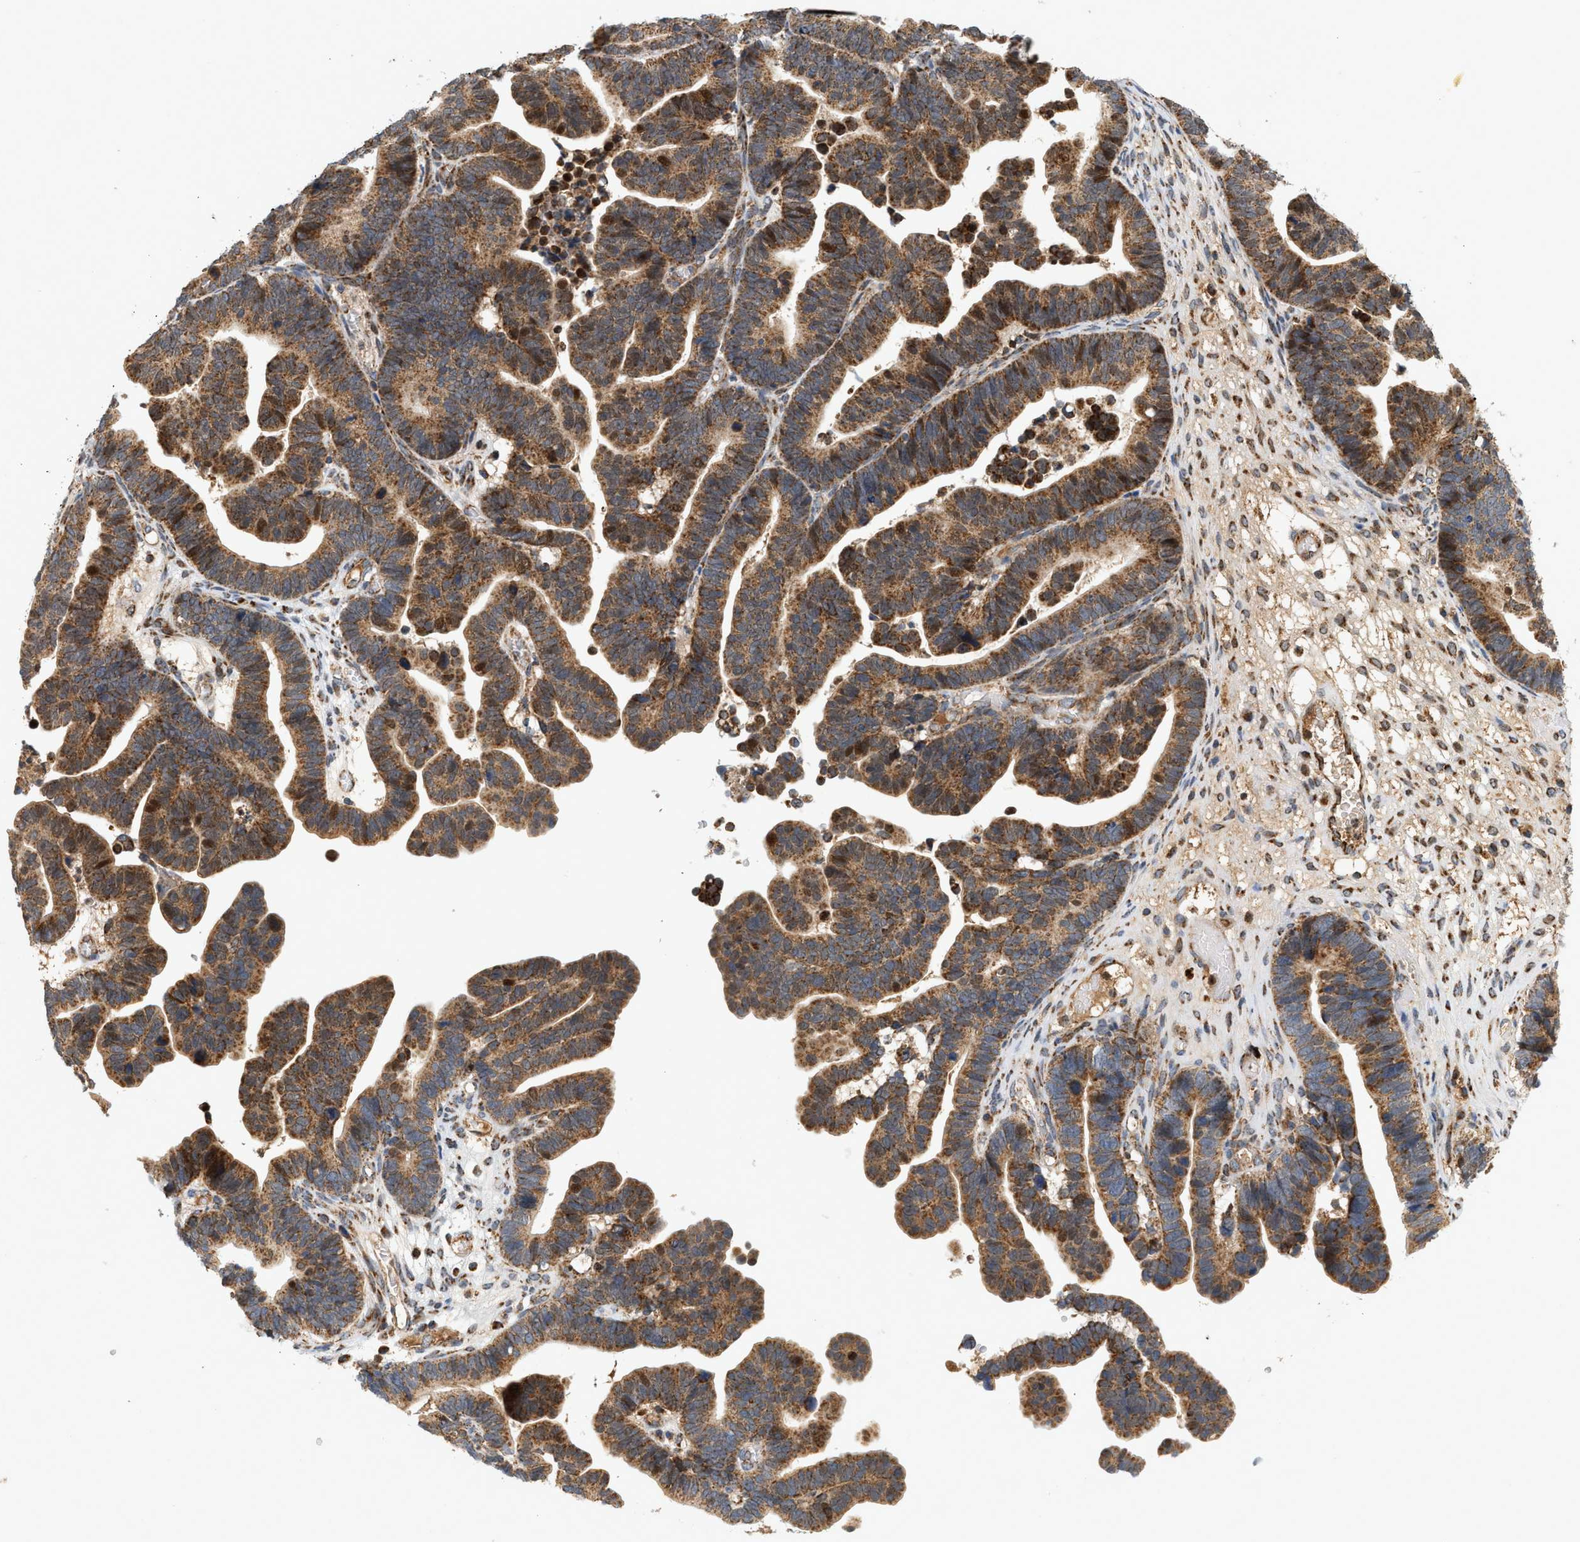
{"staining": {"intensity": "strong", "quantity": ">75%", "location": "cytoplasmic/membranous"}, "tissue": "ovarian cancer", "cell_type": "Tumor cells", "image_type": "cancer", "snomed": [{"axis": "morphology", "description": "Cystadenocarcinoma, serous, NOS"}, {"axis": "topography", "description": "Ovary"}], "caption": "The immunohistochemical stain labels strong cytoplasmic/membranous staining in tumor cells of ovarian cancer tissue.", "gene": "MCU", "patient": {"sex": "female", "age": 56}}